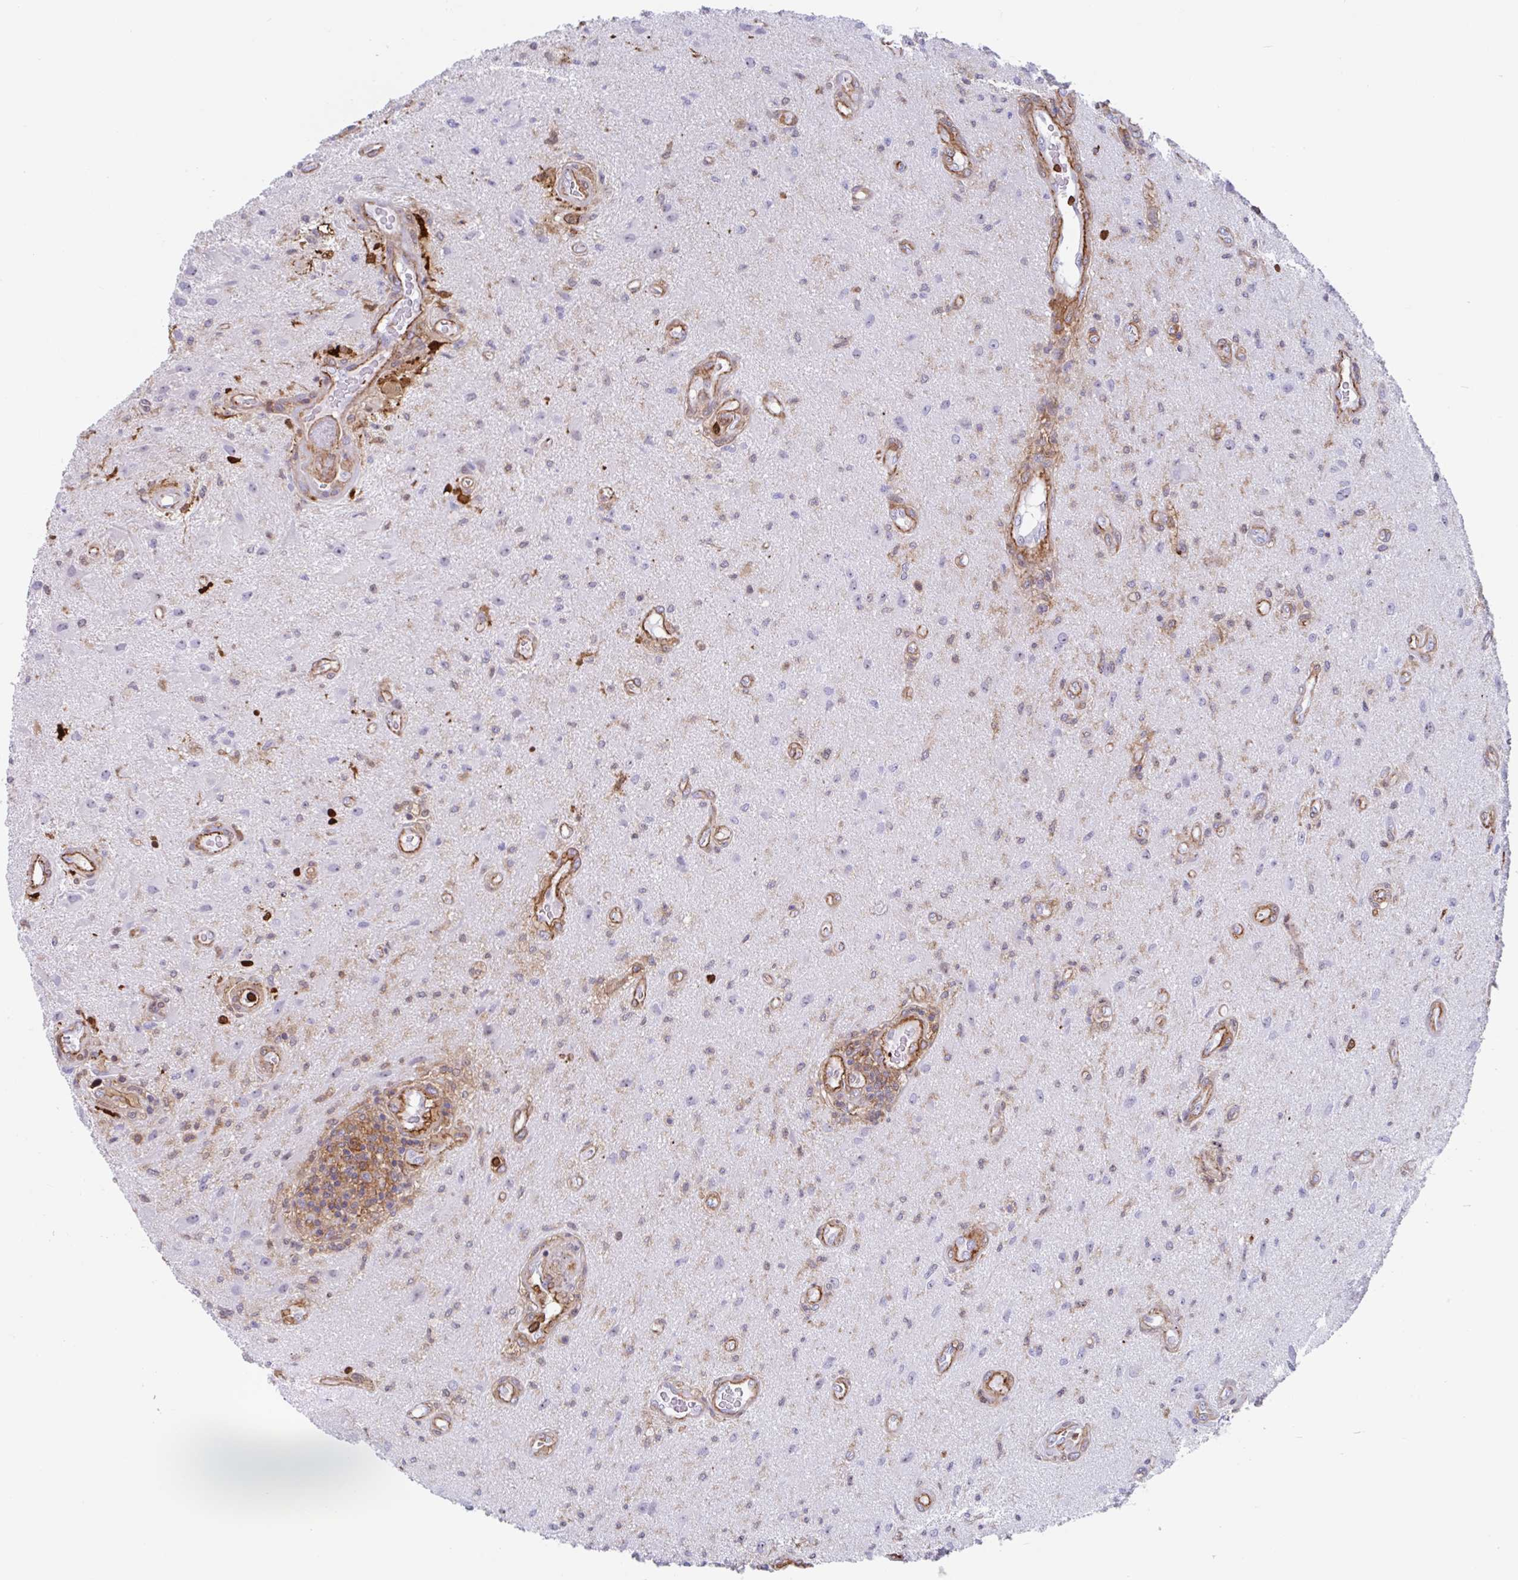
{"staining": {"intensity": "negative", "quantity": "none", "location": "none"}, "tissue": "glioma", "cell_type": "Tumor cells", "image_type": "cancer", "snomed": [{"axis": "morphology", "description": "Glioma, malignant, High grade"}, {"axis": "topography", "description": "Brain"}], "caption": "A high-resolution image shows immunohistochemistry staining of glioma, which demonstrates no significant positivity in tumor cells.", "gene": "EFHD1", "patient": {"sex": "male", "age": 67}}